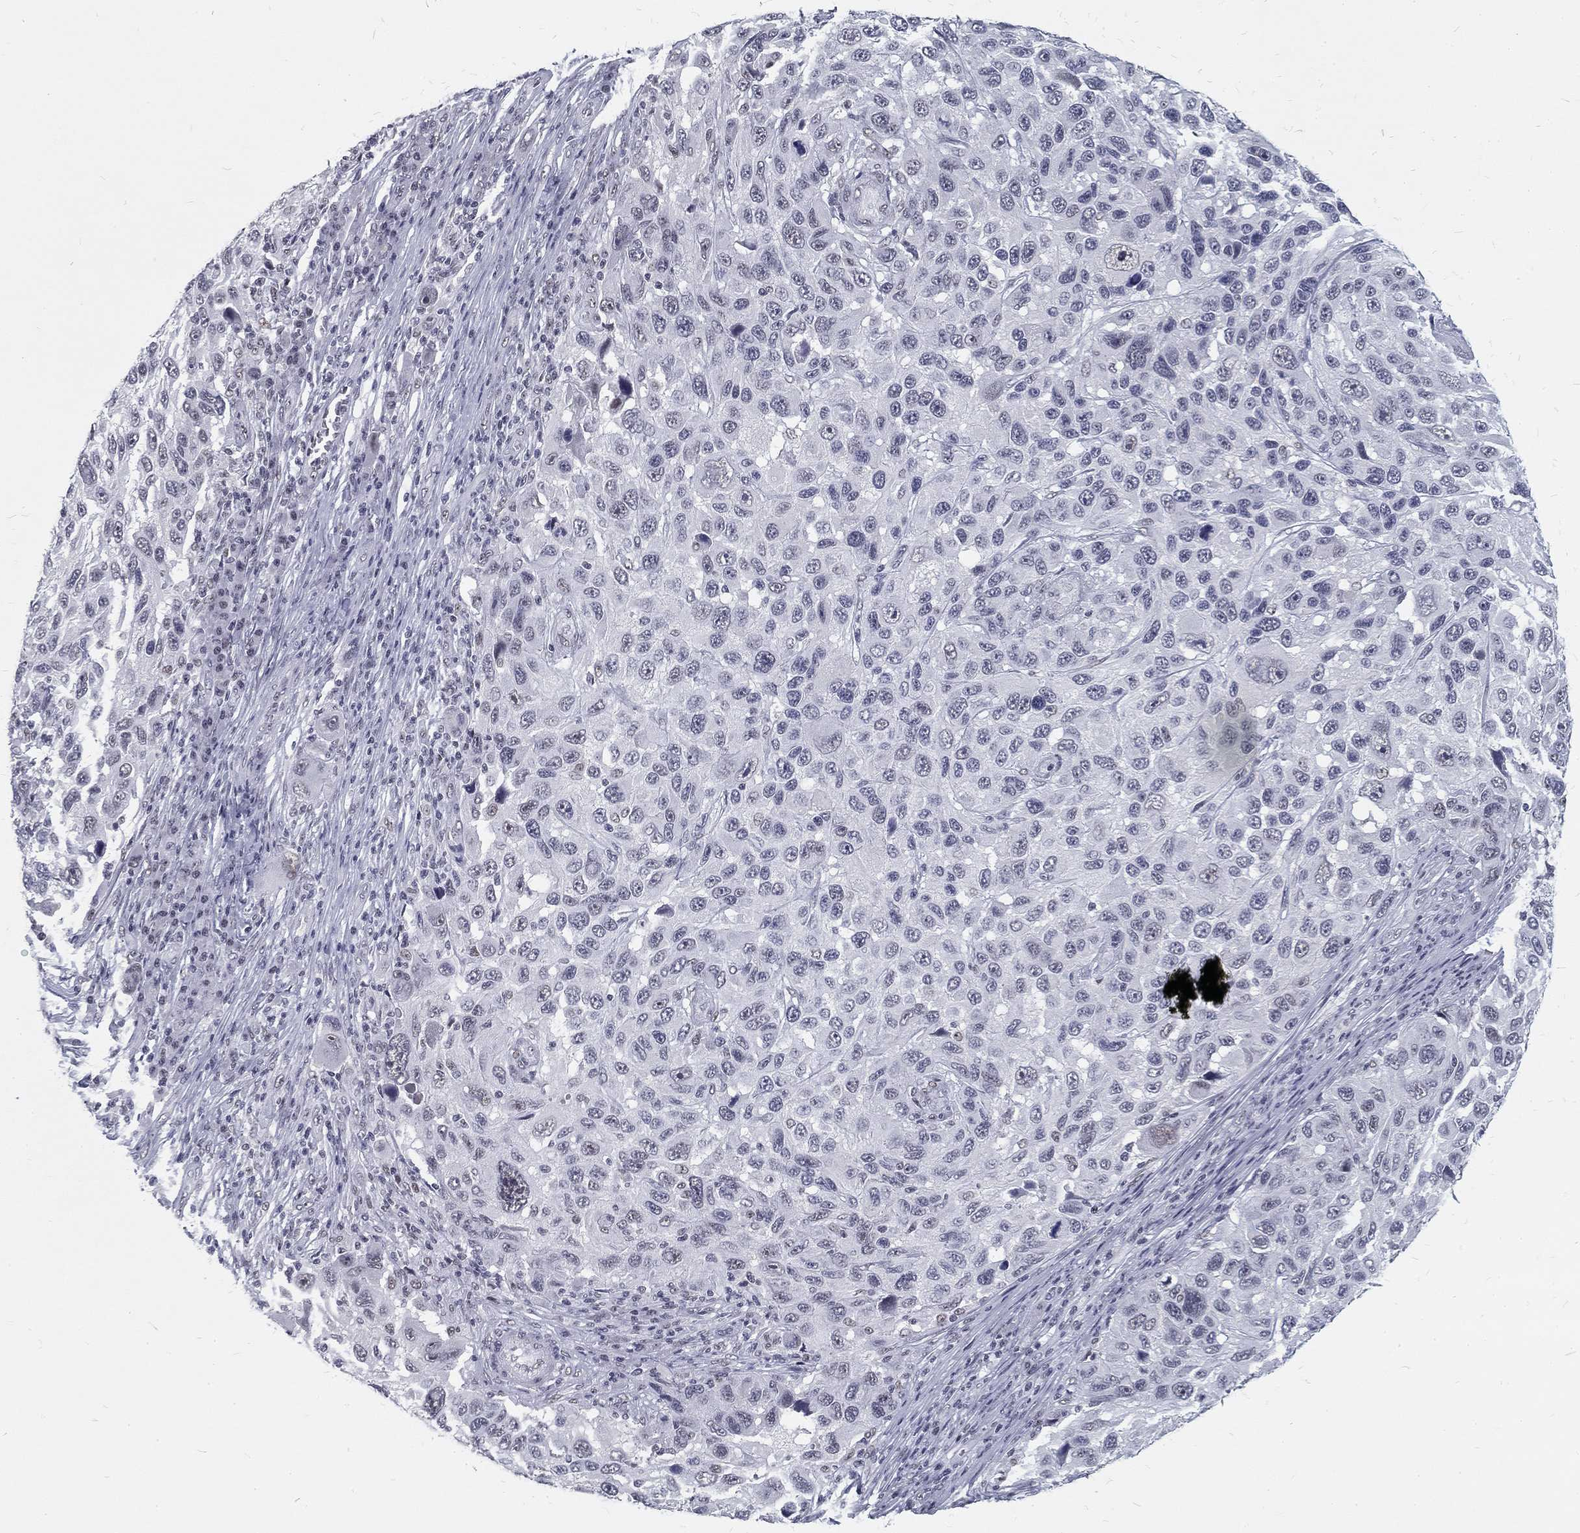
{"staining": {"intensity": "negative", "quantity": "none", "location": "none"}, "tissue": "melanoma", "cell_type": "Tumor cells", "image_type": "cancer", "snomed": [{"axis": "morphology", "description": "Malignant melanoma, NOS"}, {"axis": "topography", "description": "Skin"}], "caption": "Tumor cells show no significant staining in melanoma.", "gene": "SNORC", "patient": {"sex": "male", "age": 53}}